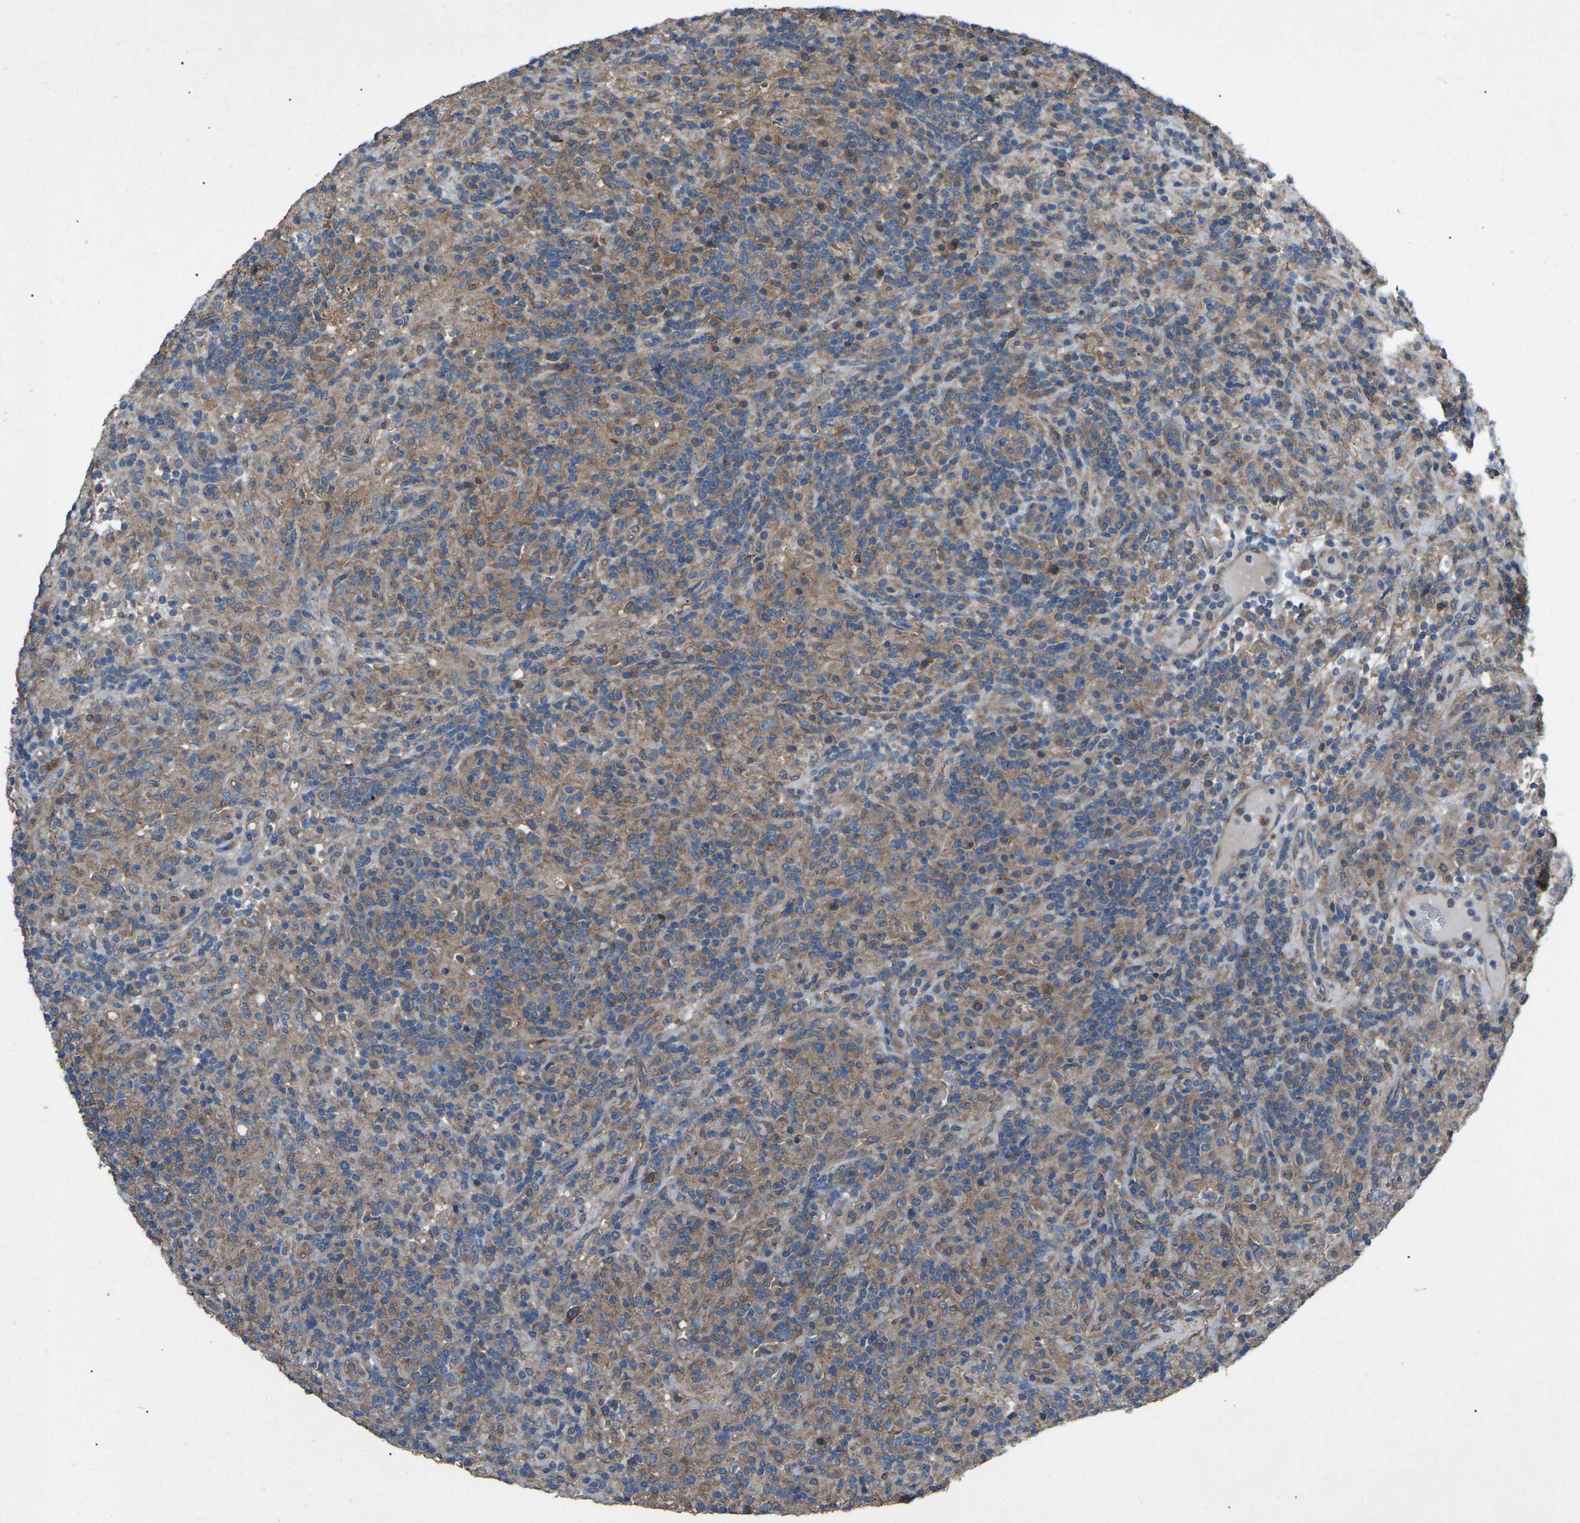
{"staining": {"intensity": "moderate", "quantity": ">75%", "location": "cytoplasmic/membranous"}, "tissue": "lymphoma", "cell_type": "Tumor cells", "image_type": "cancer", "snomed": [{"axis": "morphology", "description": "Hodgkin's disease, NOS"}, {"axis": "topography", "description": "Lymph node"}], "caption": "This image displays Hodgkin's disease stained with immunohistochemistry (IHC) to label a protein in brown. The cytoplasmic/membranous of tumor cells show moderate positivity for the protein. Nuclei are counter-stained blue.", "gene": "AIMP1", "patient": {"sex": "male", "age": 70}}